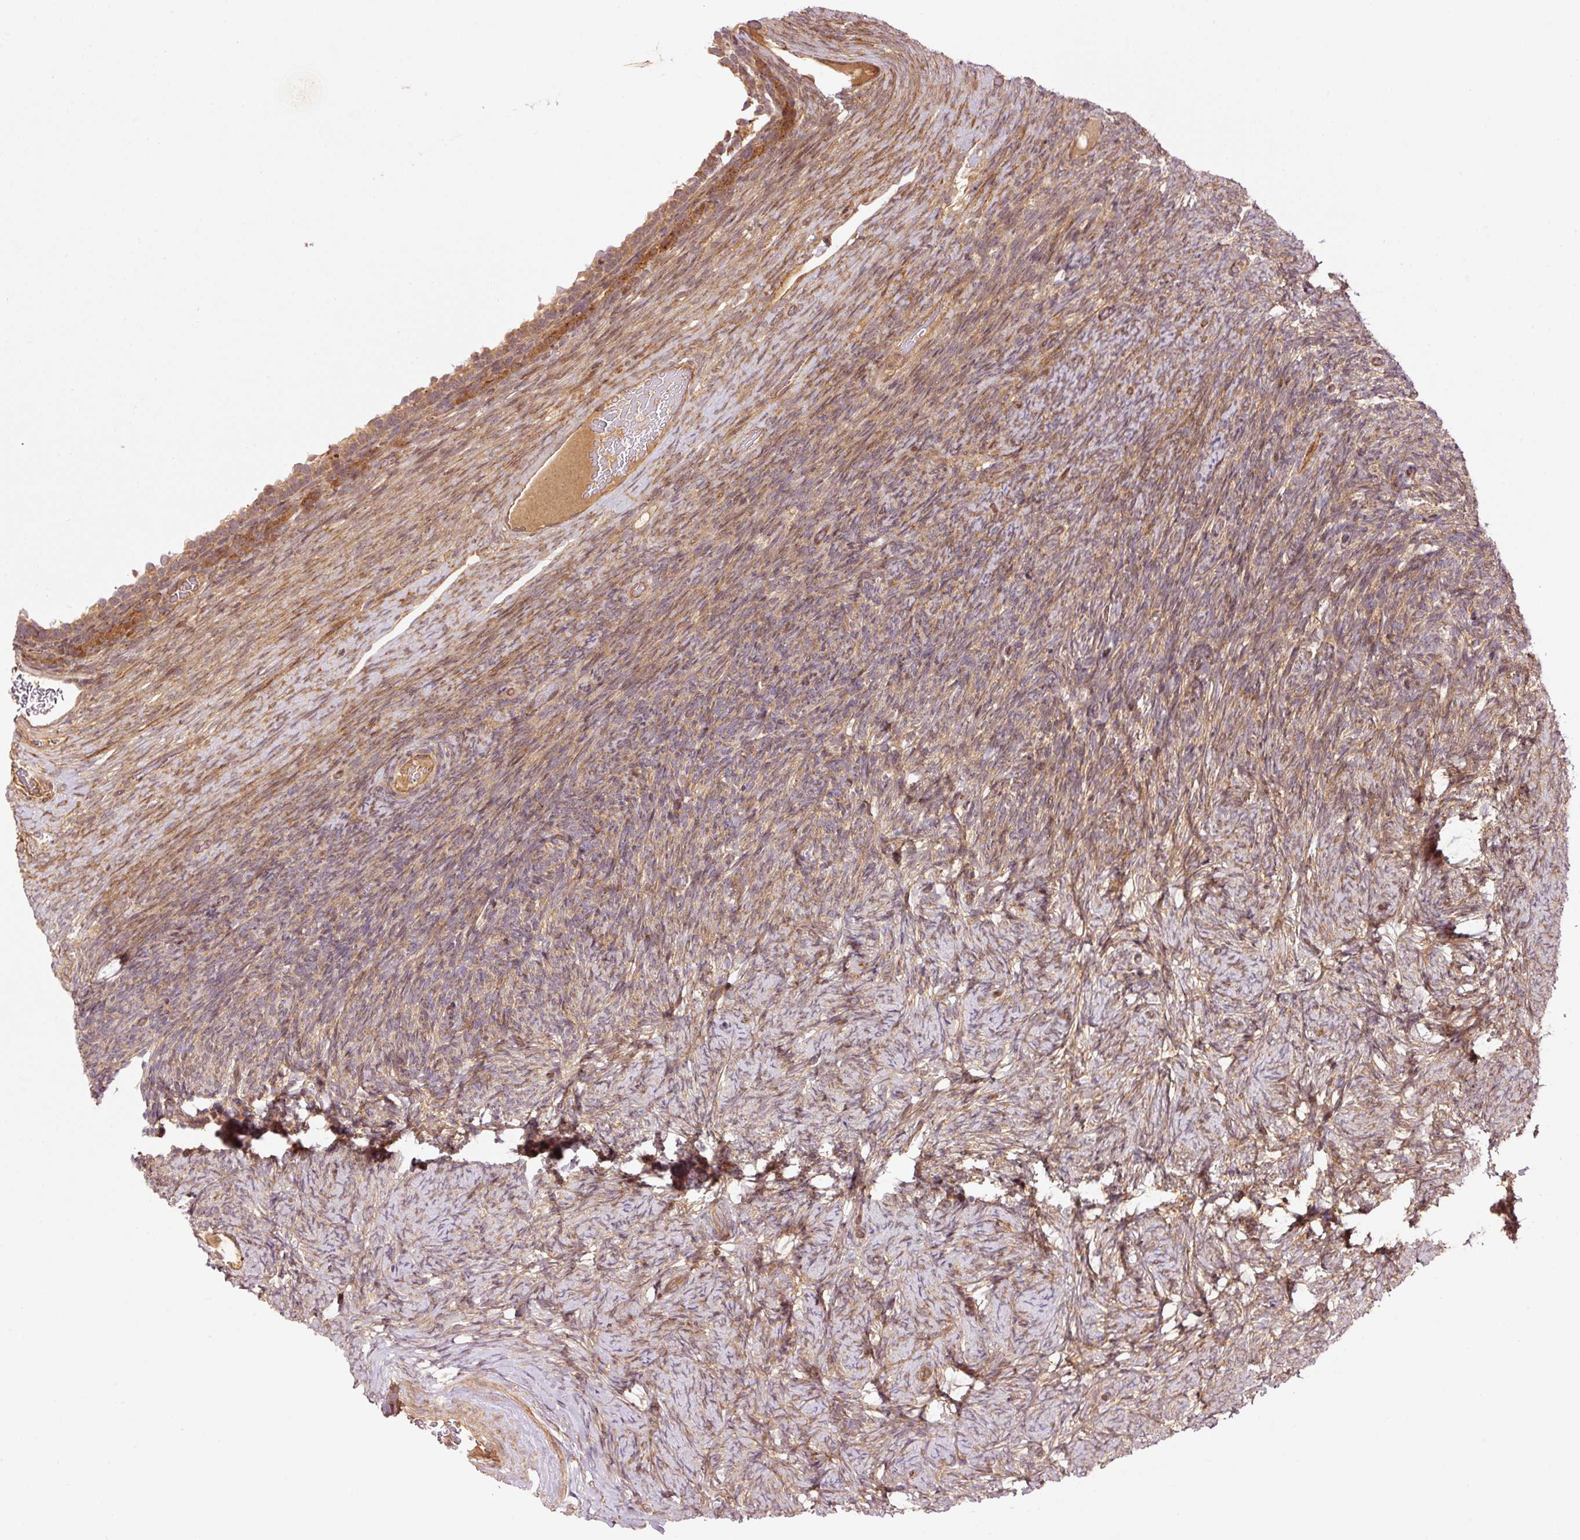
{"staining": {"intensity": "moderate", "quantity": ">75%", "location": "cytoplasmic/membranous"}, "tissue": "ovary", "cell_type": "Follicle cells", "image_type": "normal", "snomed": [{"axis": "morphology", "description": "Normal tissue, NOS"}, {"axis": "topography", "description": "Ovary"}], "caption": "Immunohistochemistry (IHC) histopathology image of benign ovary stained for a protein (brown), which shows medium levels of moderate cytoplasmic/membranous positivity in about >75% of follicle cells.", "gene": "OXER1", "patient": {"sex": "female", "age": 34}}